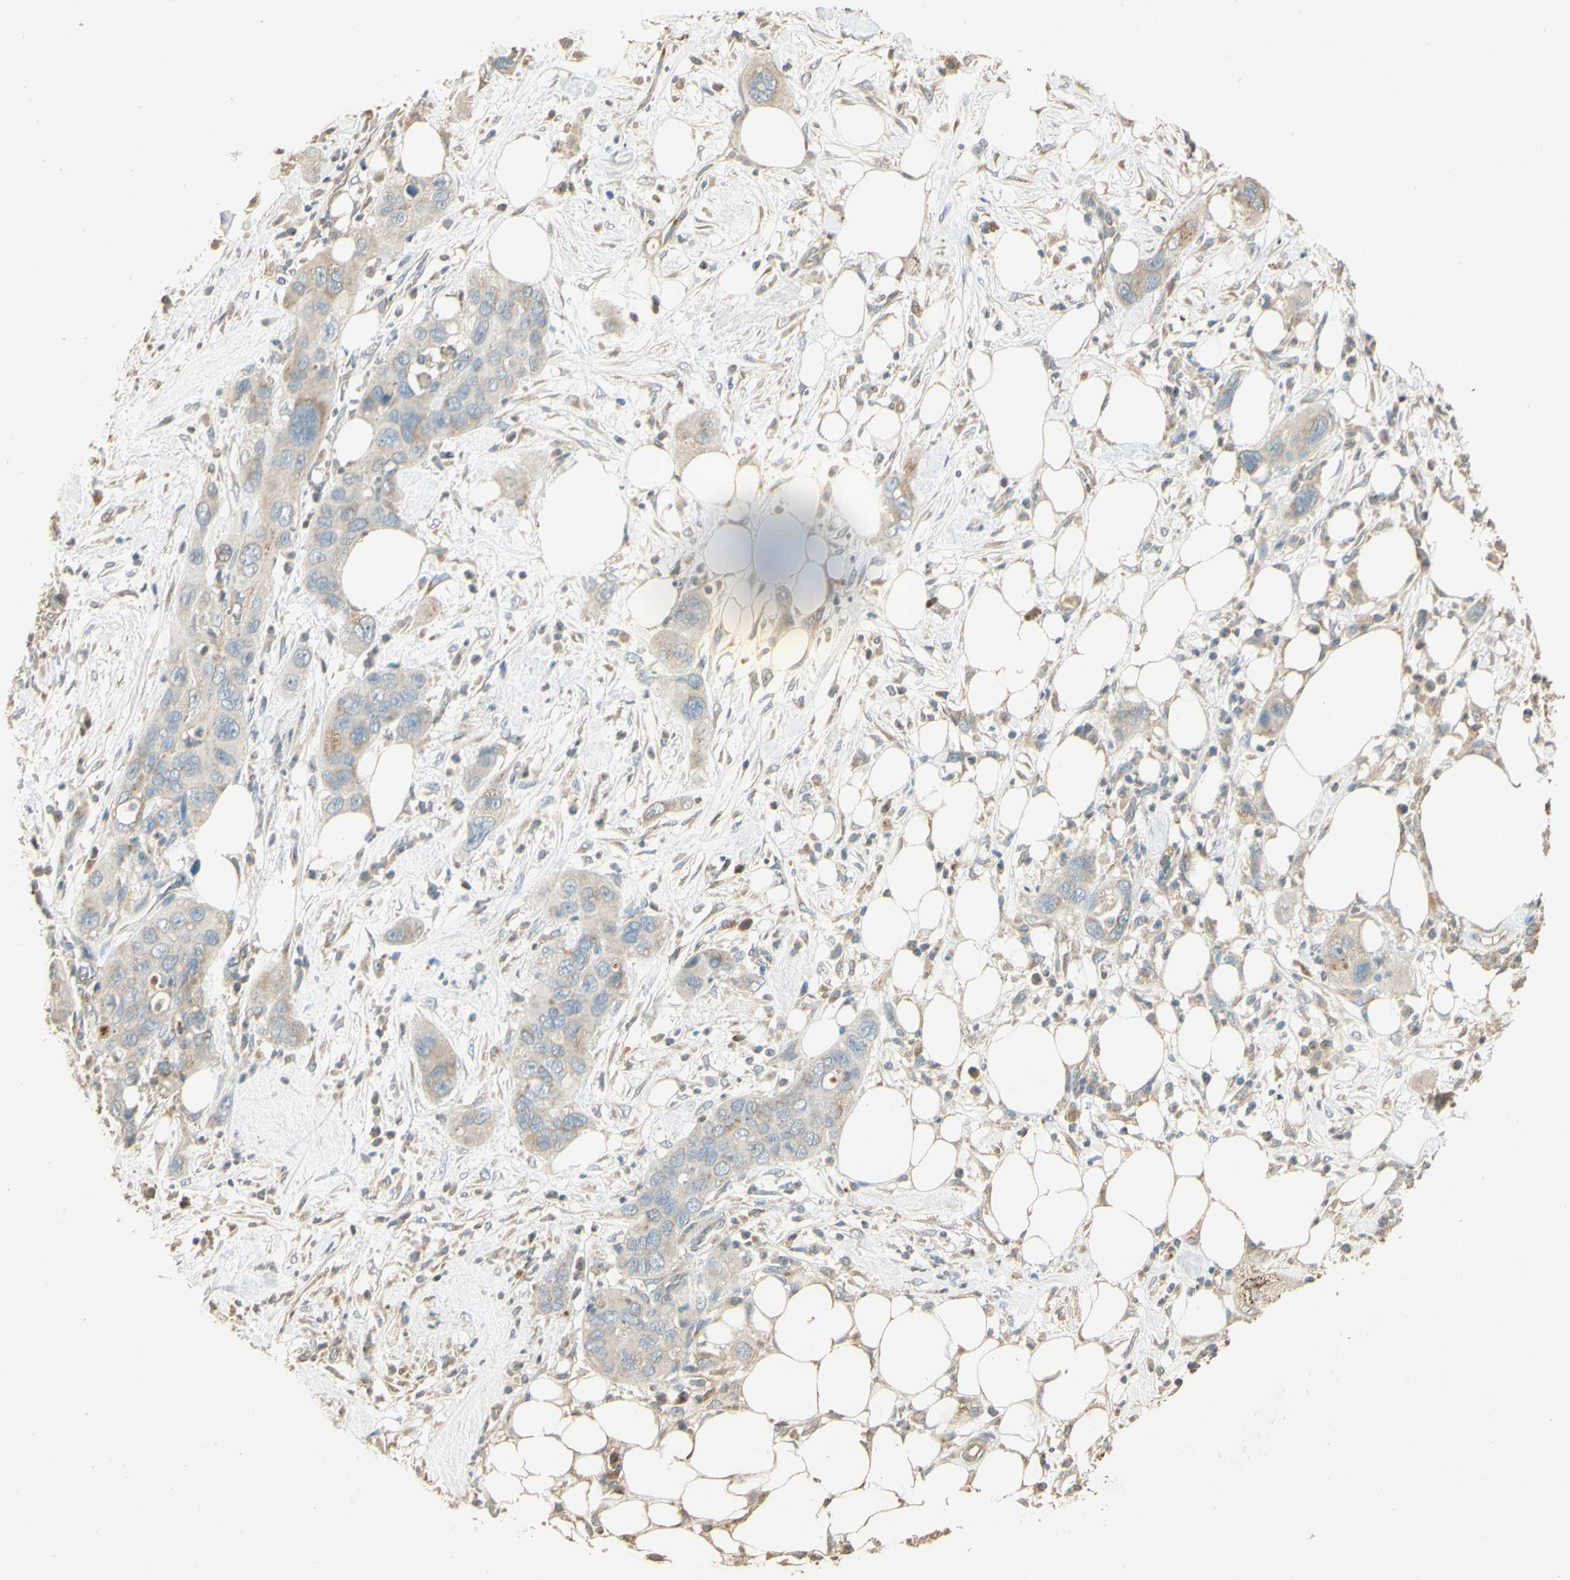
{"staining": {"intensity": "weak", "quantity": "25%-75%", "location": "cytoplasmic/membranous"}, "tissue": "pancreatic cancer", "cell_type": "Tumor cells", "image_type": "cancer", "snomed": [{"axis": "morphology", "description": "Adenocarcinoma, NOS"}, {"axis": "topography", "description": "Pancreas"}], "caption": "Immunohistochemical staining of pancreatic adenocarcinoma exhibits low levels of weak cytoplasmic/membranous staining in about 25%-75% of tumor cells. The staining was performed using DAB (3,3'-diaminobenzidine) to visualize the protein expression in brown, while the nuclei were stained in blue with hematoxylin (Magnification: 20x).", "gene": "UXS1", "patient": {"sex": "female", "age": 71}}